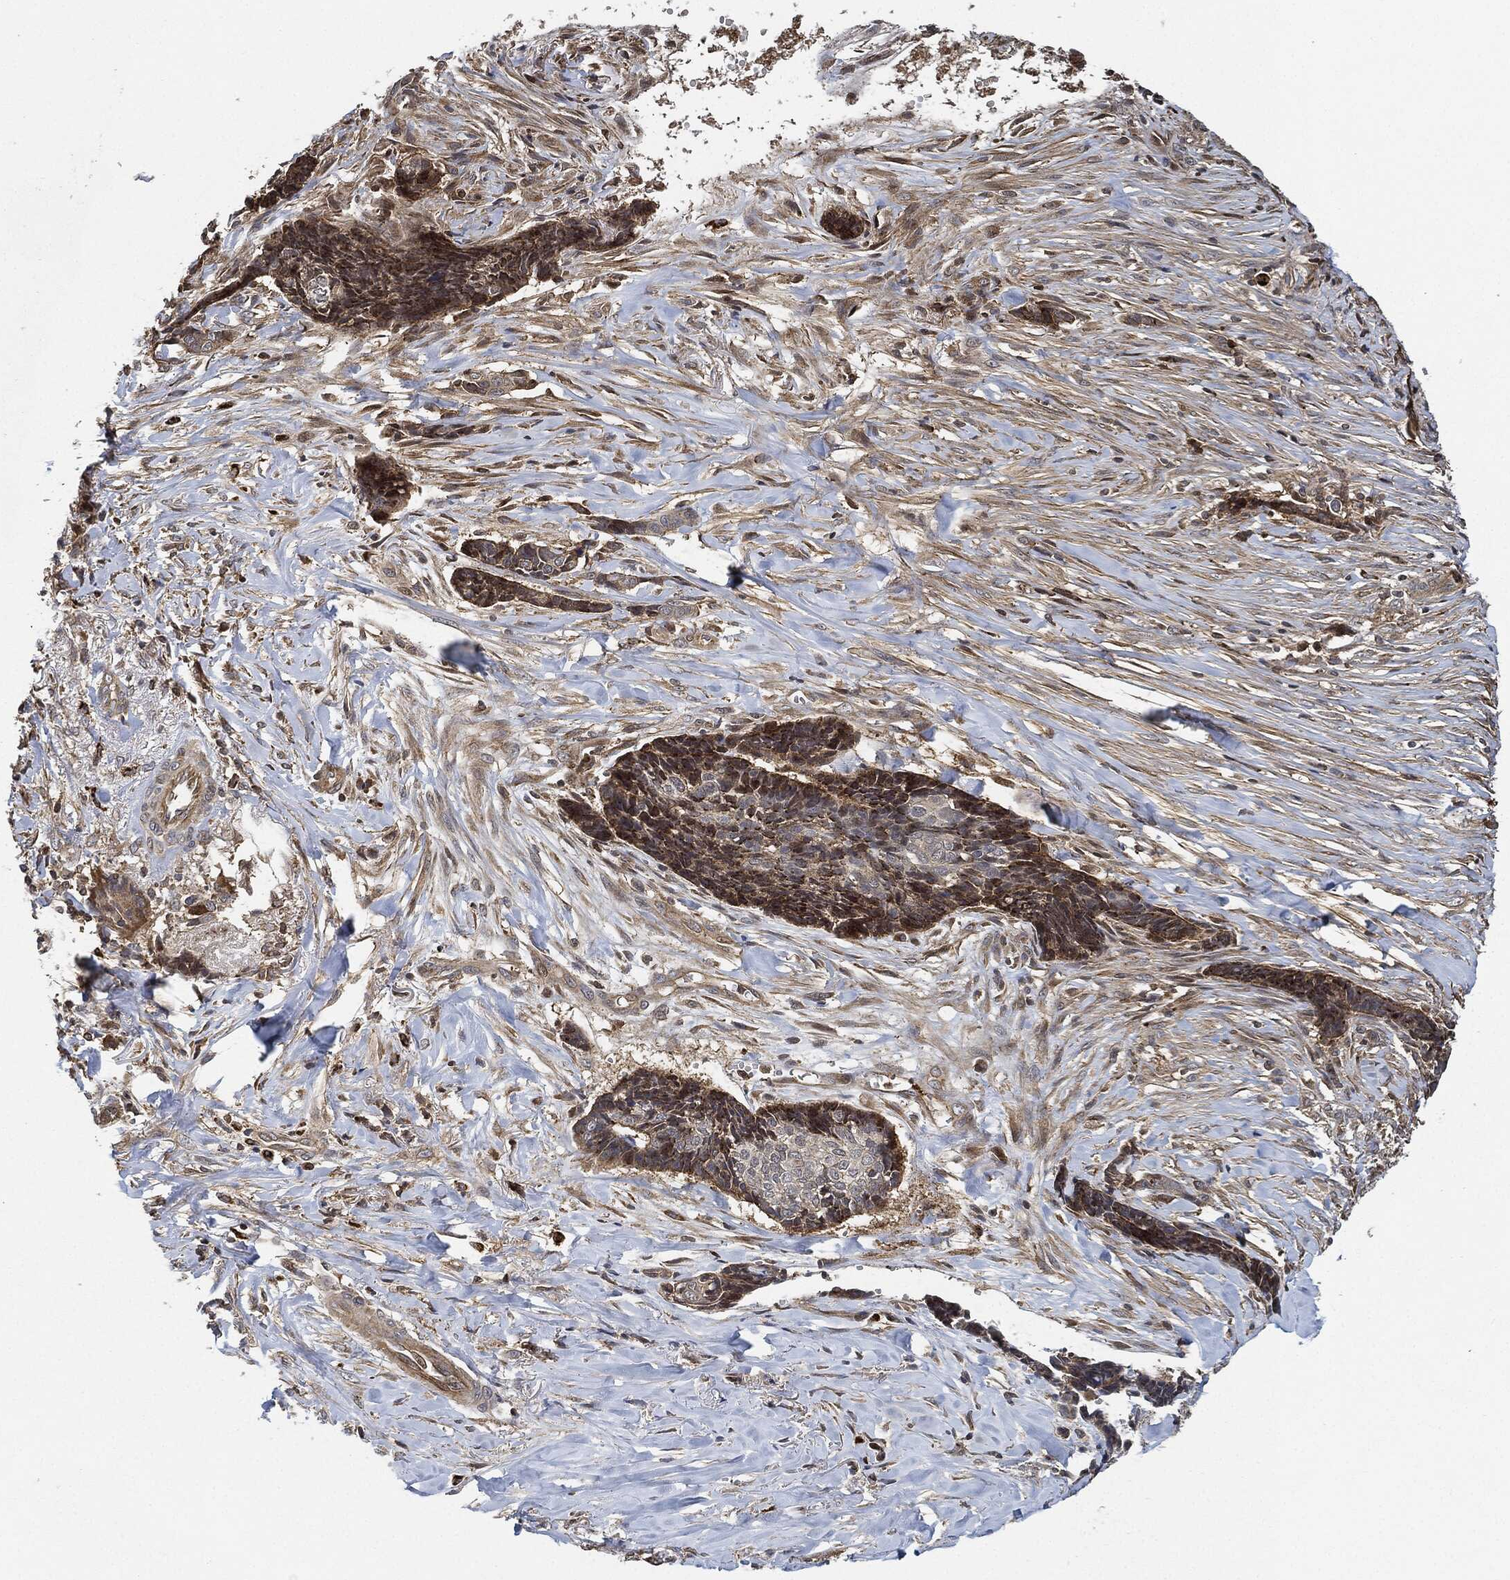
{"staining": {"intensity": "strong", "quantity": "<25%", "location": "cytoplasmic/membranous,nuclear"}, "tissue": "skin cancer", "cell_type": "Tumor cells", "image_type": "cancer", "snomed": [{"axis": "morphology", "description": "Basal cell carcinoma"}, {"axis": "topography", "description": "Skin"}], "caption": "Tumor cells exhibit strong cytoplasmic/membranous and nuclear expression in approximately <25% of cells in skin cancer (basal cell carcinoma).", "gene": "MAP3K3", "patient": {"sex": "male", "age": 86}}